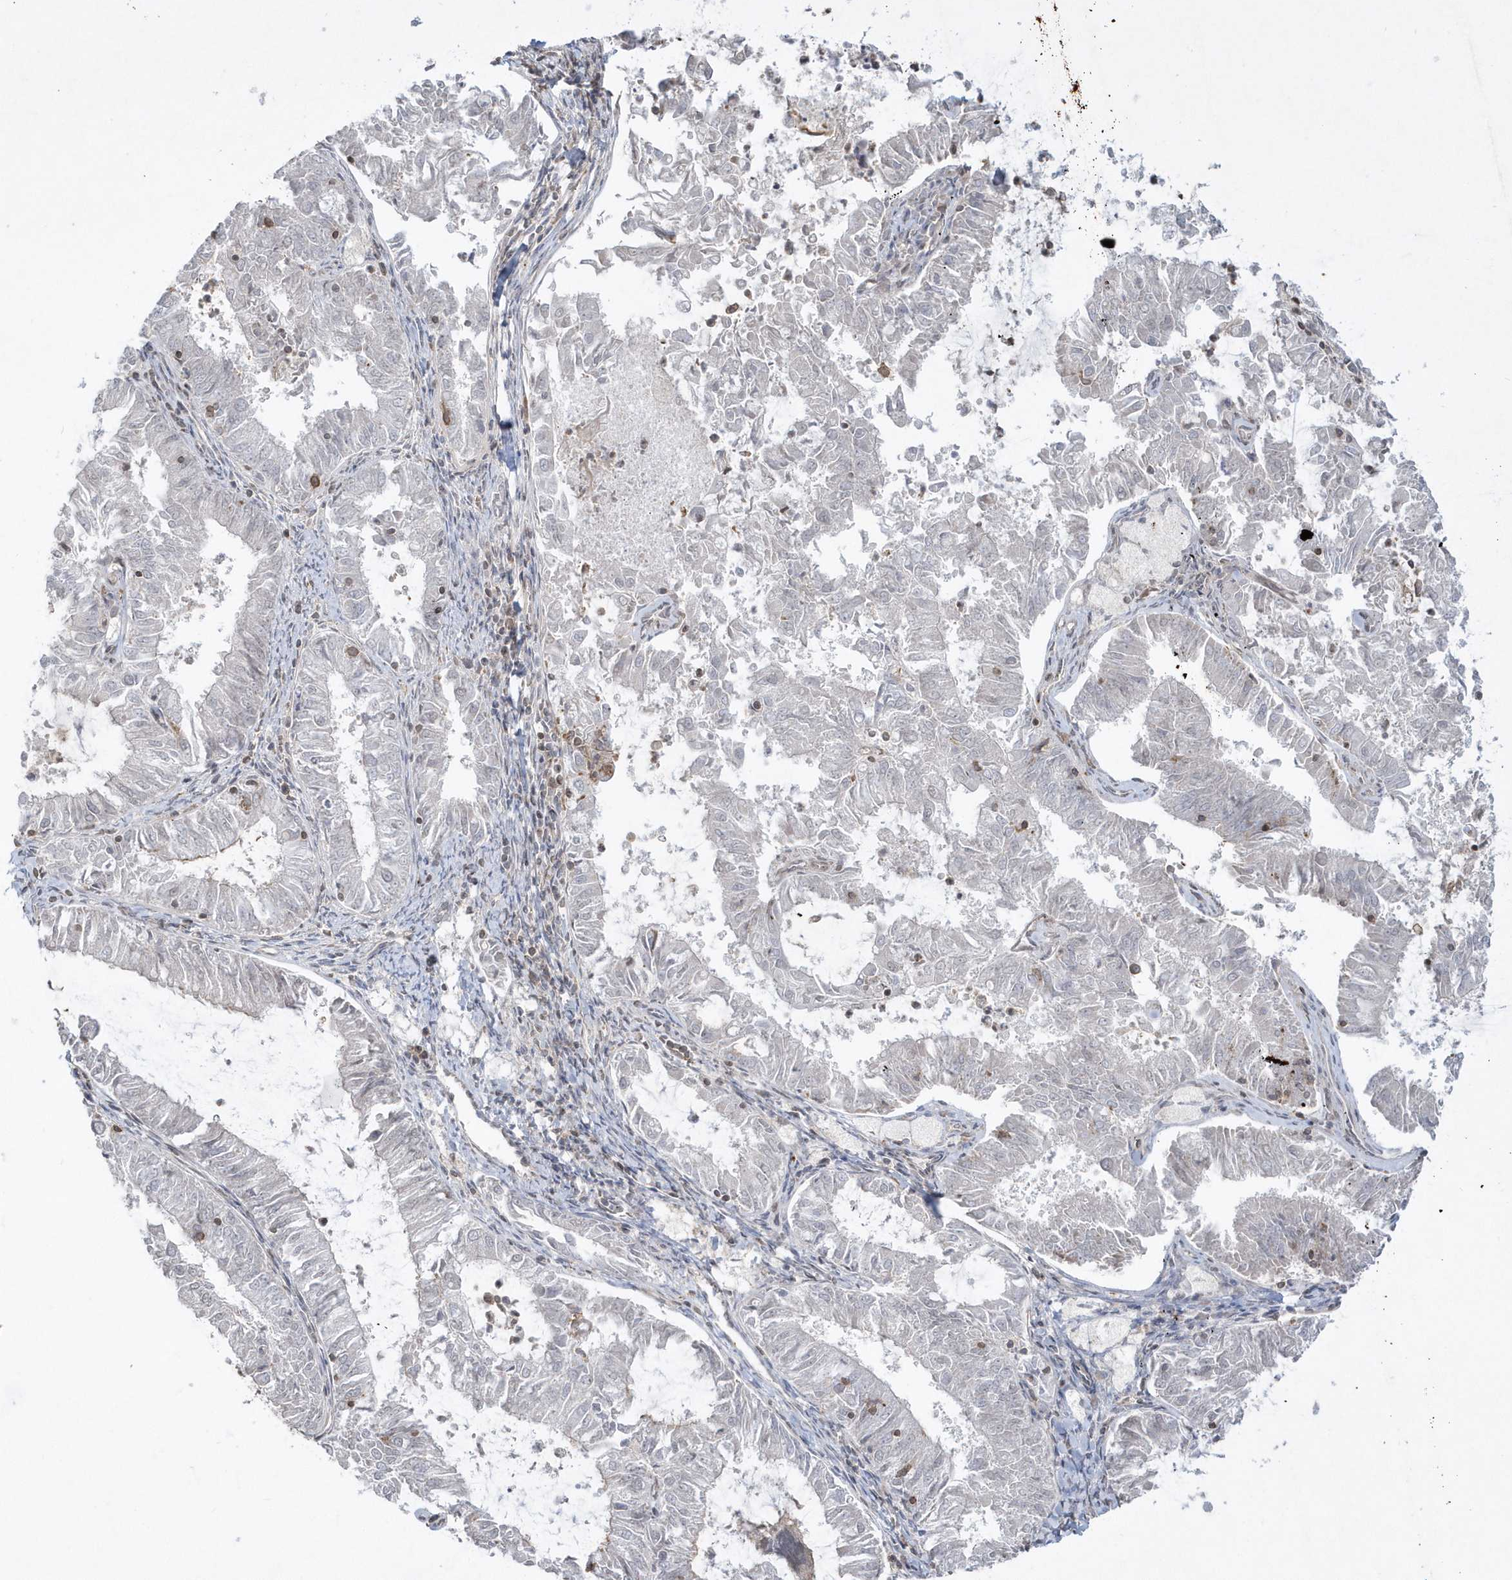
{"staining": {"intensity": "negative", "quantity": "none", "location": "none"}, "tissue": "endometrial cancer", "cell_type": "Tumor cells", "image_type": "cancer", "snomed": [{"axis": "morphology", "description": "Adenocarcinoma, NOS"}, {"axis": "topography", "description": "Endometrium"}], "caption": "IHC image of endometrial cancer (adenocarcinoma) stained for a protein (brown), which reveals no positivity in tumor cells.", "gene": "BSN", "patient": {"sex": "female", "age": 57}}